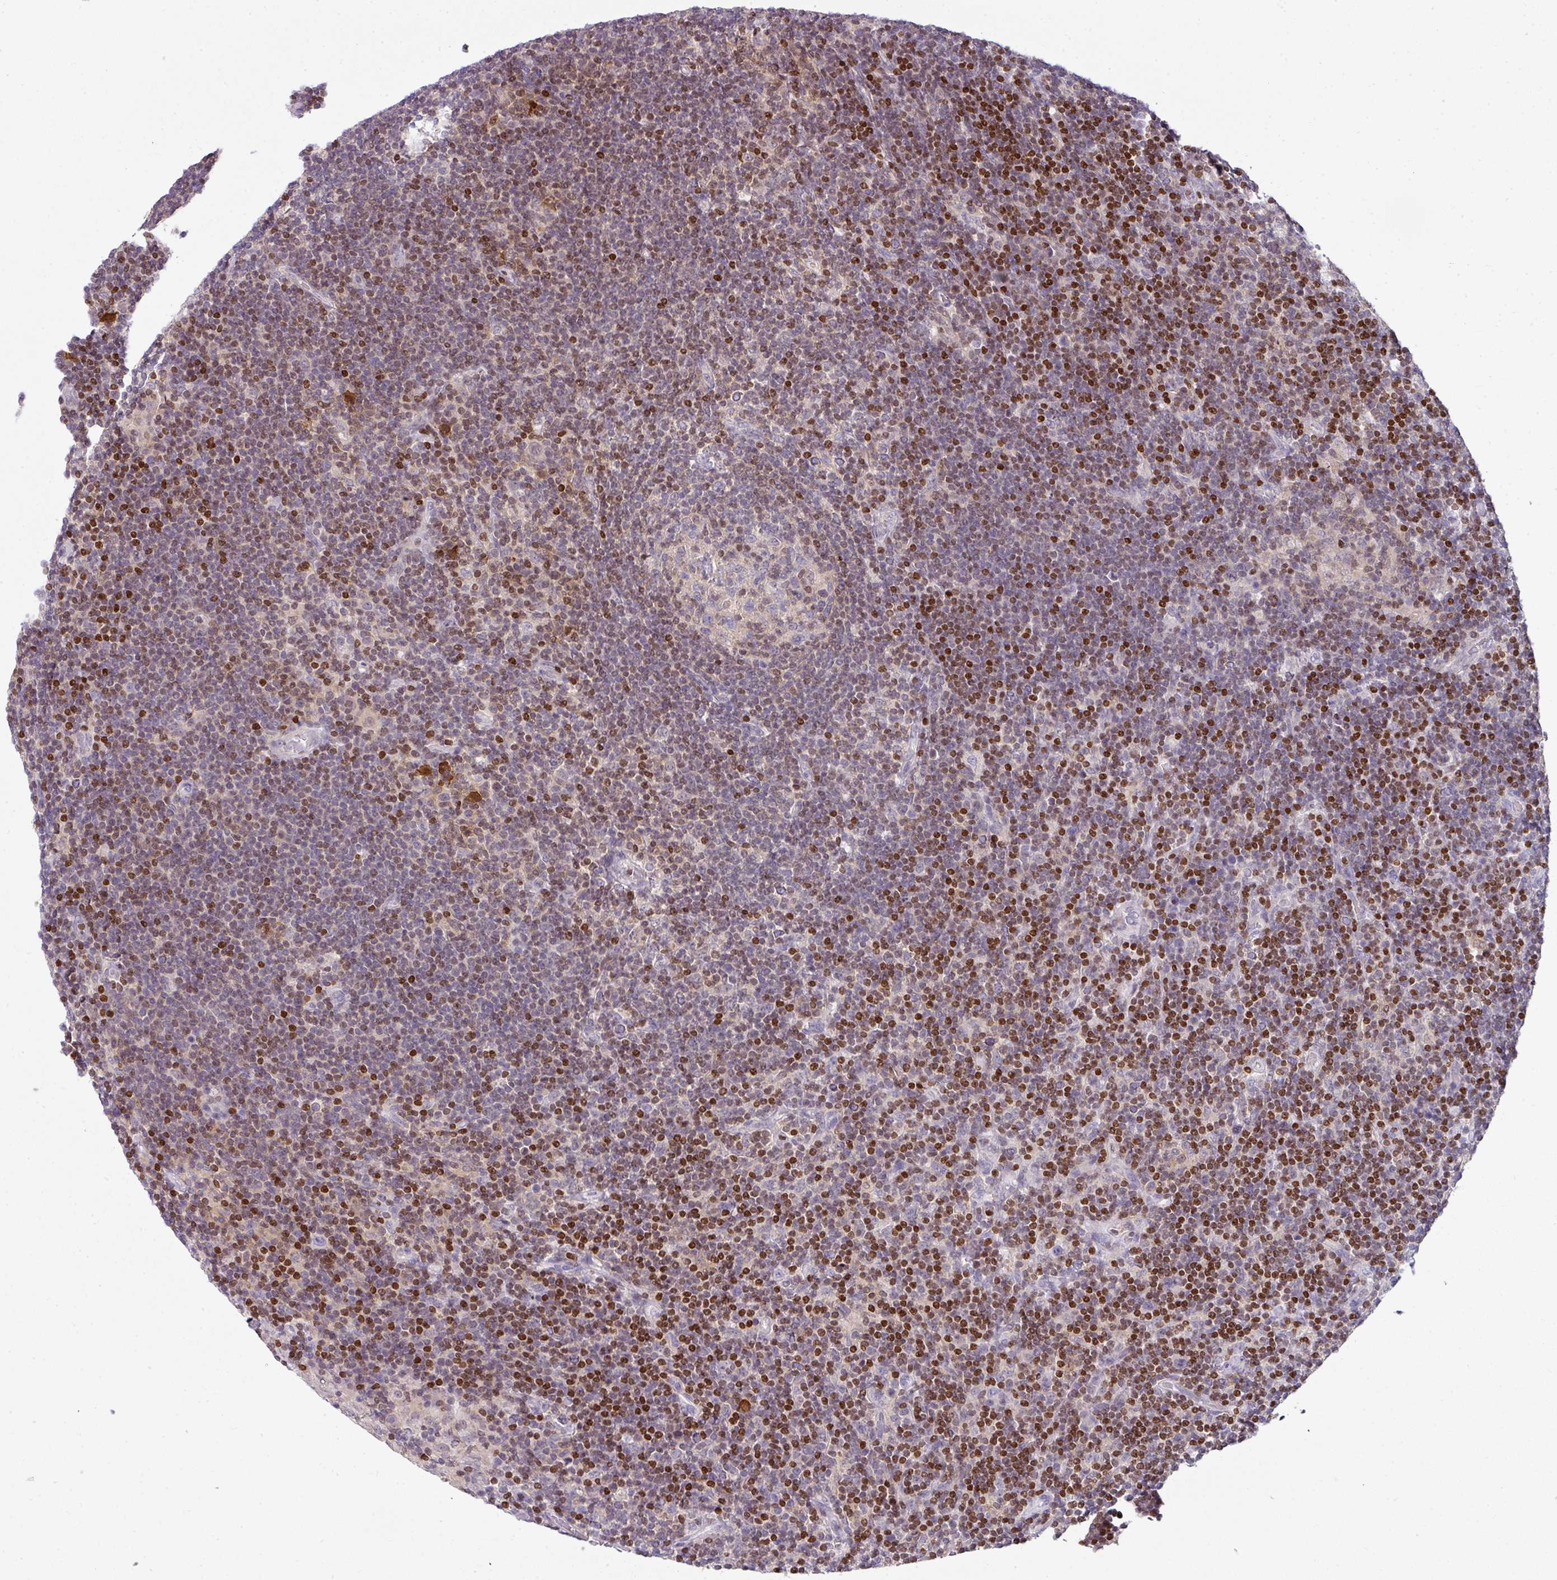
{"staining": {"intensity": "negative", "quantity": "none", "location": "none"}, "tissue": "lymphoma", "cell_type": "Tumor cells", "image_type": "cancer", "snomed": [{"axis": "morphology", "description": "Hodgkin's disease, NOS"}, {"axis": "topography", "description": "Lymph node"}], "caption": "High magnification brightfield microscopy of lymphoma stained with DAB (brown) and counterstained with hematoxylin (blue): tumor cells show no significant expression.", "gene": "STAT5A", "patient": {"sex": "female", "age": 57}}